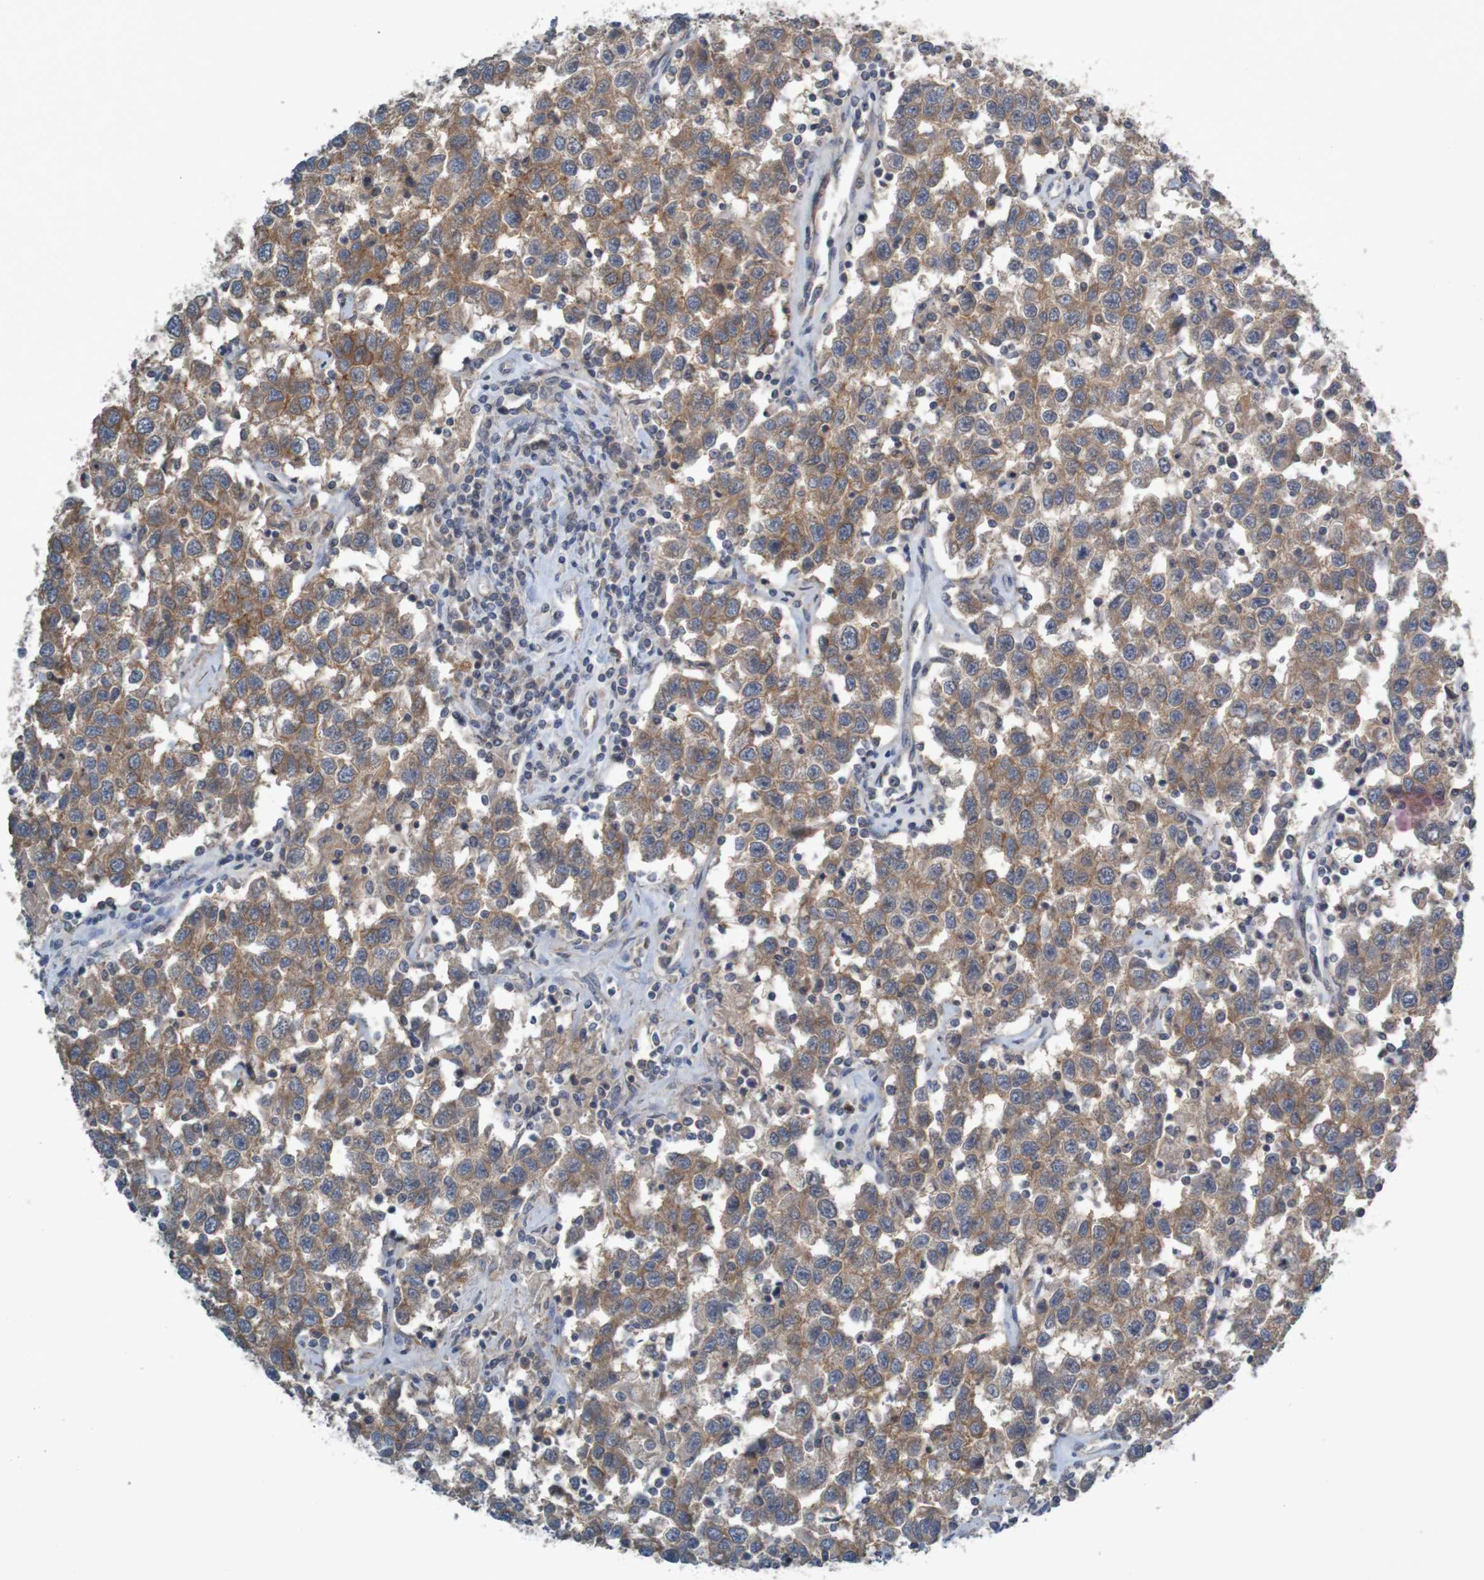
{"staining": {"intensity": "moderate", "quantity": ">75%", "location": "cytoplasmic/membranous"}, "tissue": "testis cancer", "cell_type": "Tumor cells", "image_type": "cancer", "snomed": [{"axis": "morphology", "description": "Seminoma, NOS"}, {"axis": "topography", "description": "Testis"}], "caption": "About >75% of tumor cells in testis cancer (seminoma) demonstrate moderate cytoplasmic/membranous protein staining as visualized by brown immunohistochemical staining.", "gene": "B3GAT2", "patient": {"sex": "male", "age": 41}}